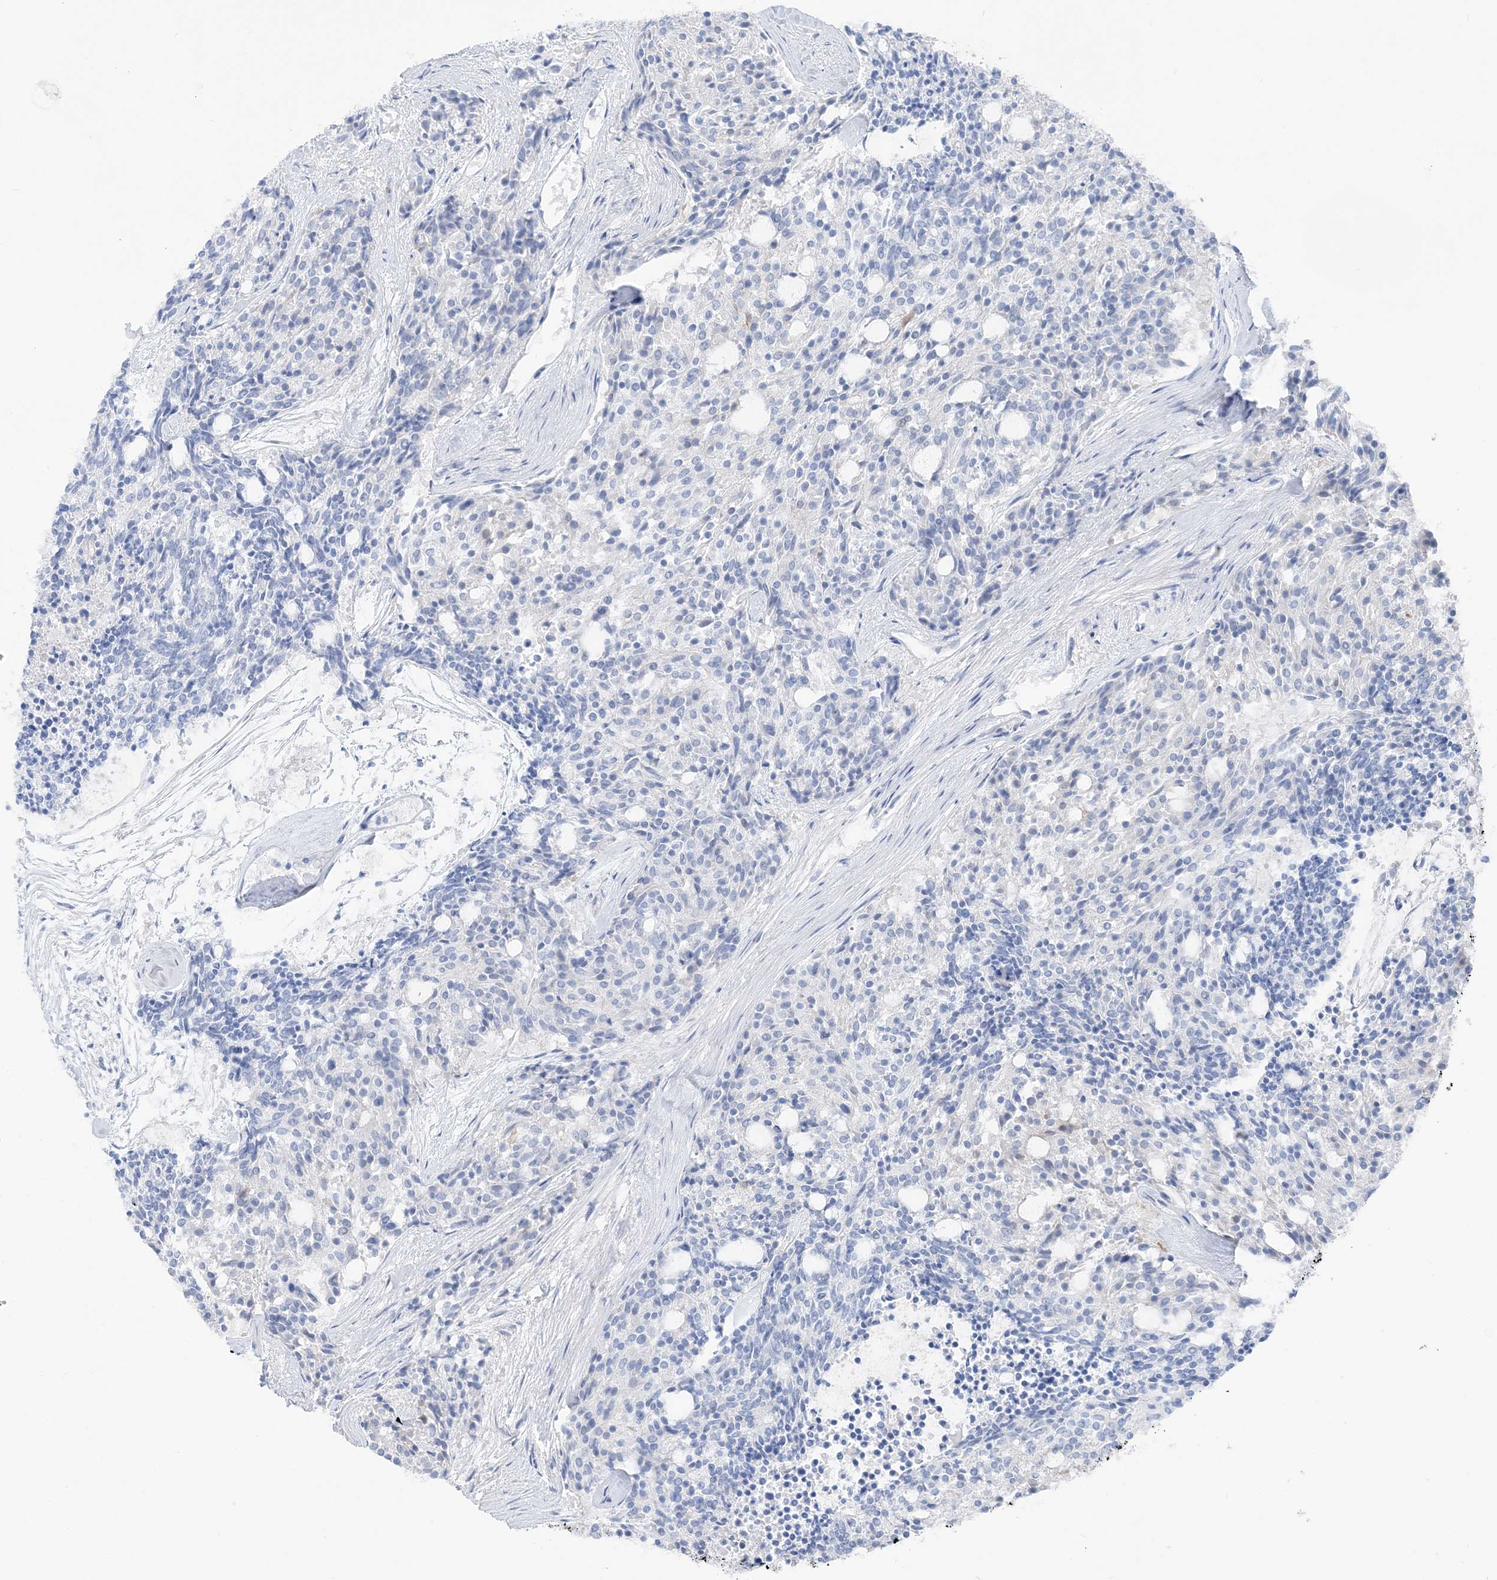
{"staining": {"intensity": "negative", "quantity": "none", "location": "none"}, "tissue": "carcinoid", "cell_type": "Tumor cells", "image_type": "cancer", "snomed": [{"axis": "morphology", "description": "Carcinoid, malignant, NOS"}, {"axis": "topography", "description": "Pancreas"}], "caption": "Micrograph shows no significant protein expression in tumor cells of malignant carcinoid.", "gene": "HMGCS1", "patient": {"sex": "female", "age": 54}}